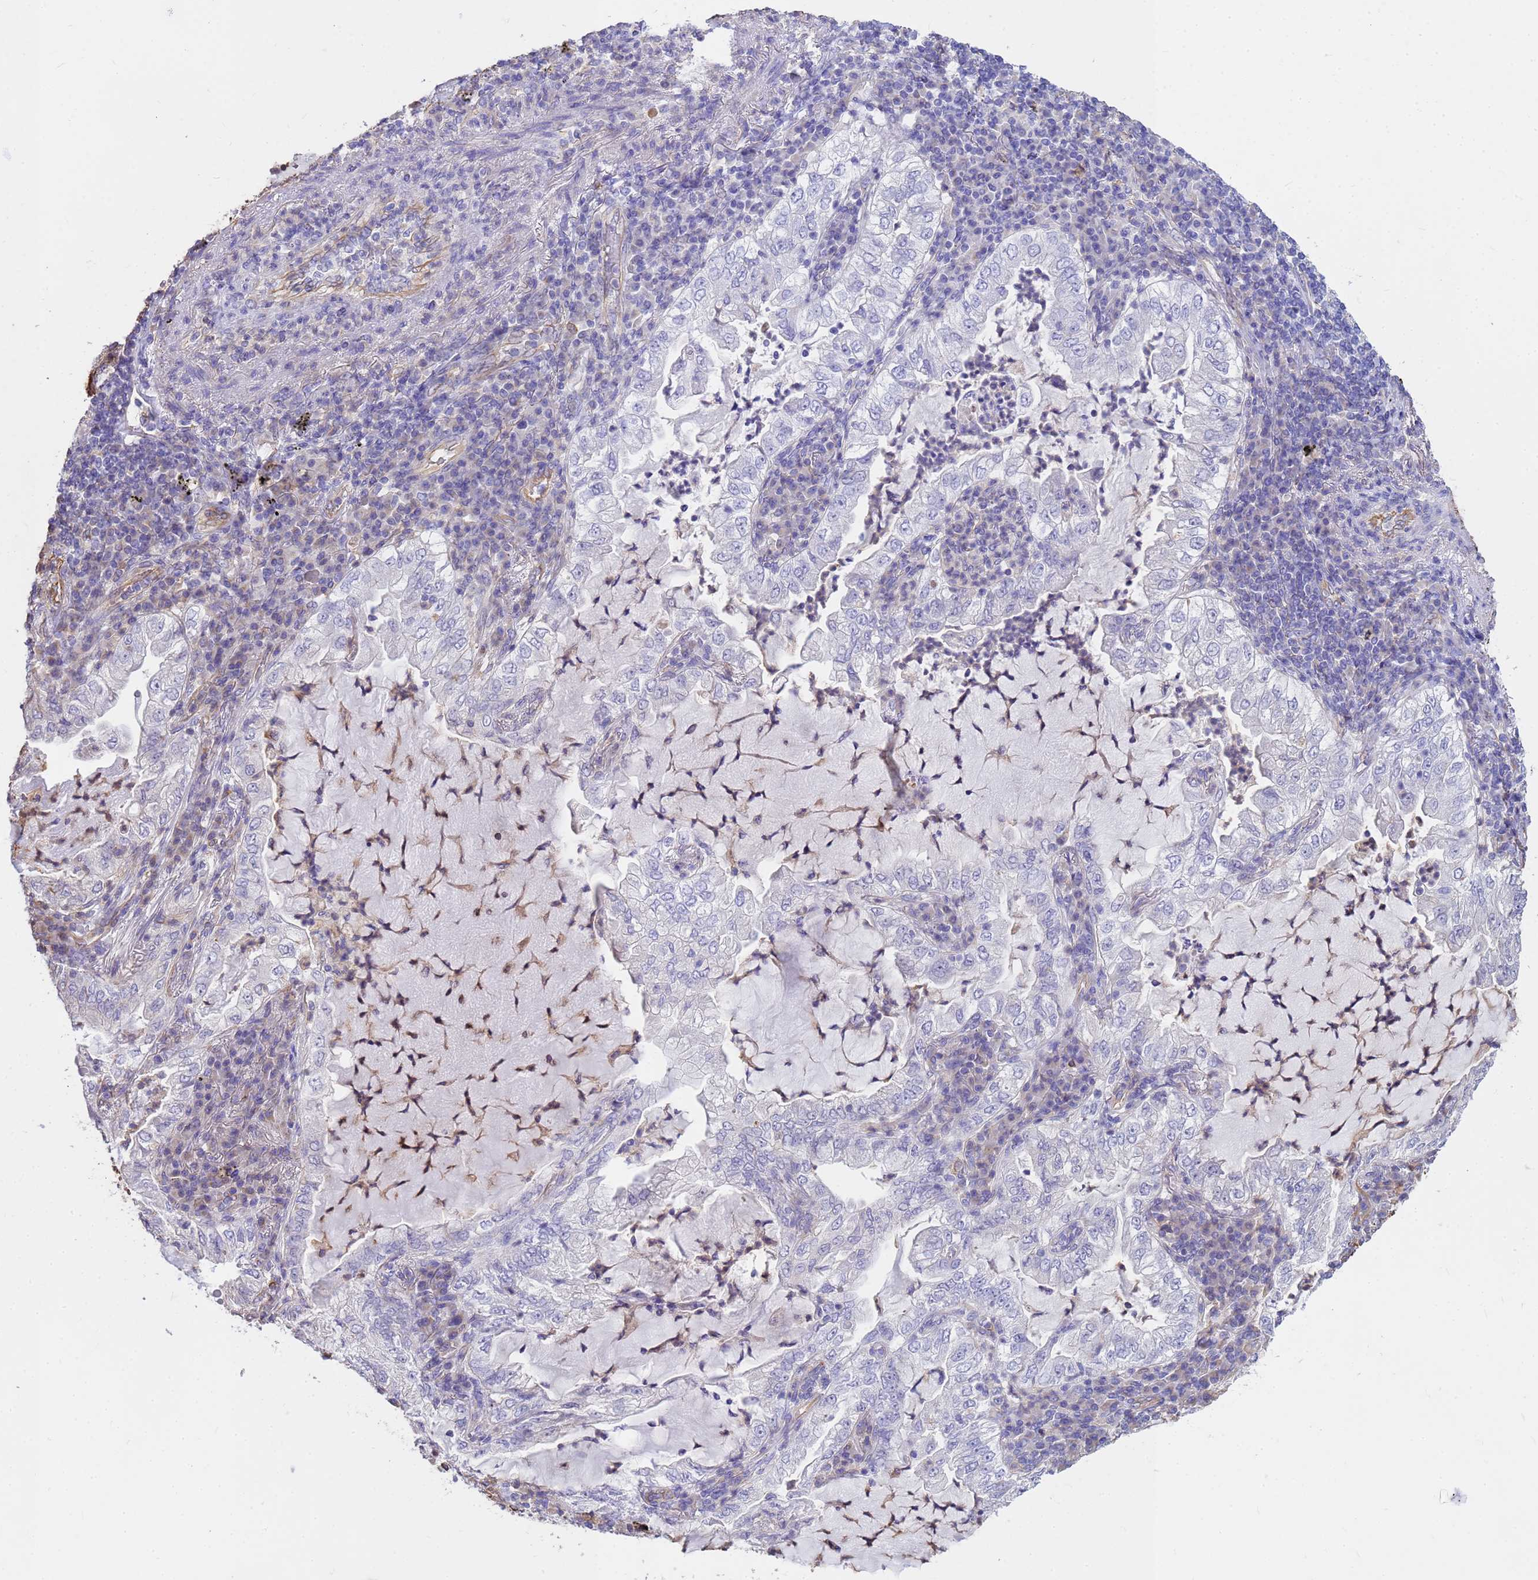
{"staining": {"intensity": "negative", "quantity": "none", "location": "none"}, "tissue": "lung cancer", "cell_type": "Tumor cells", "image_type": "cancer", "snomed": [{"axis": "morphology", "description": "Adenocarcinoma, NOS"}, {"axis": "topography", "description": "Lung"}], "caption": "Immunohistochemistry (IHC) histopathology image of neoplastic tissue: adenocarcinoma (lung) stained with DAB exhibits no significant protein expression in tumor cells.", "gene": "TCEAL3", "patient": {"sex": "female", "age": 73}}